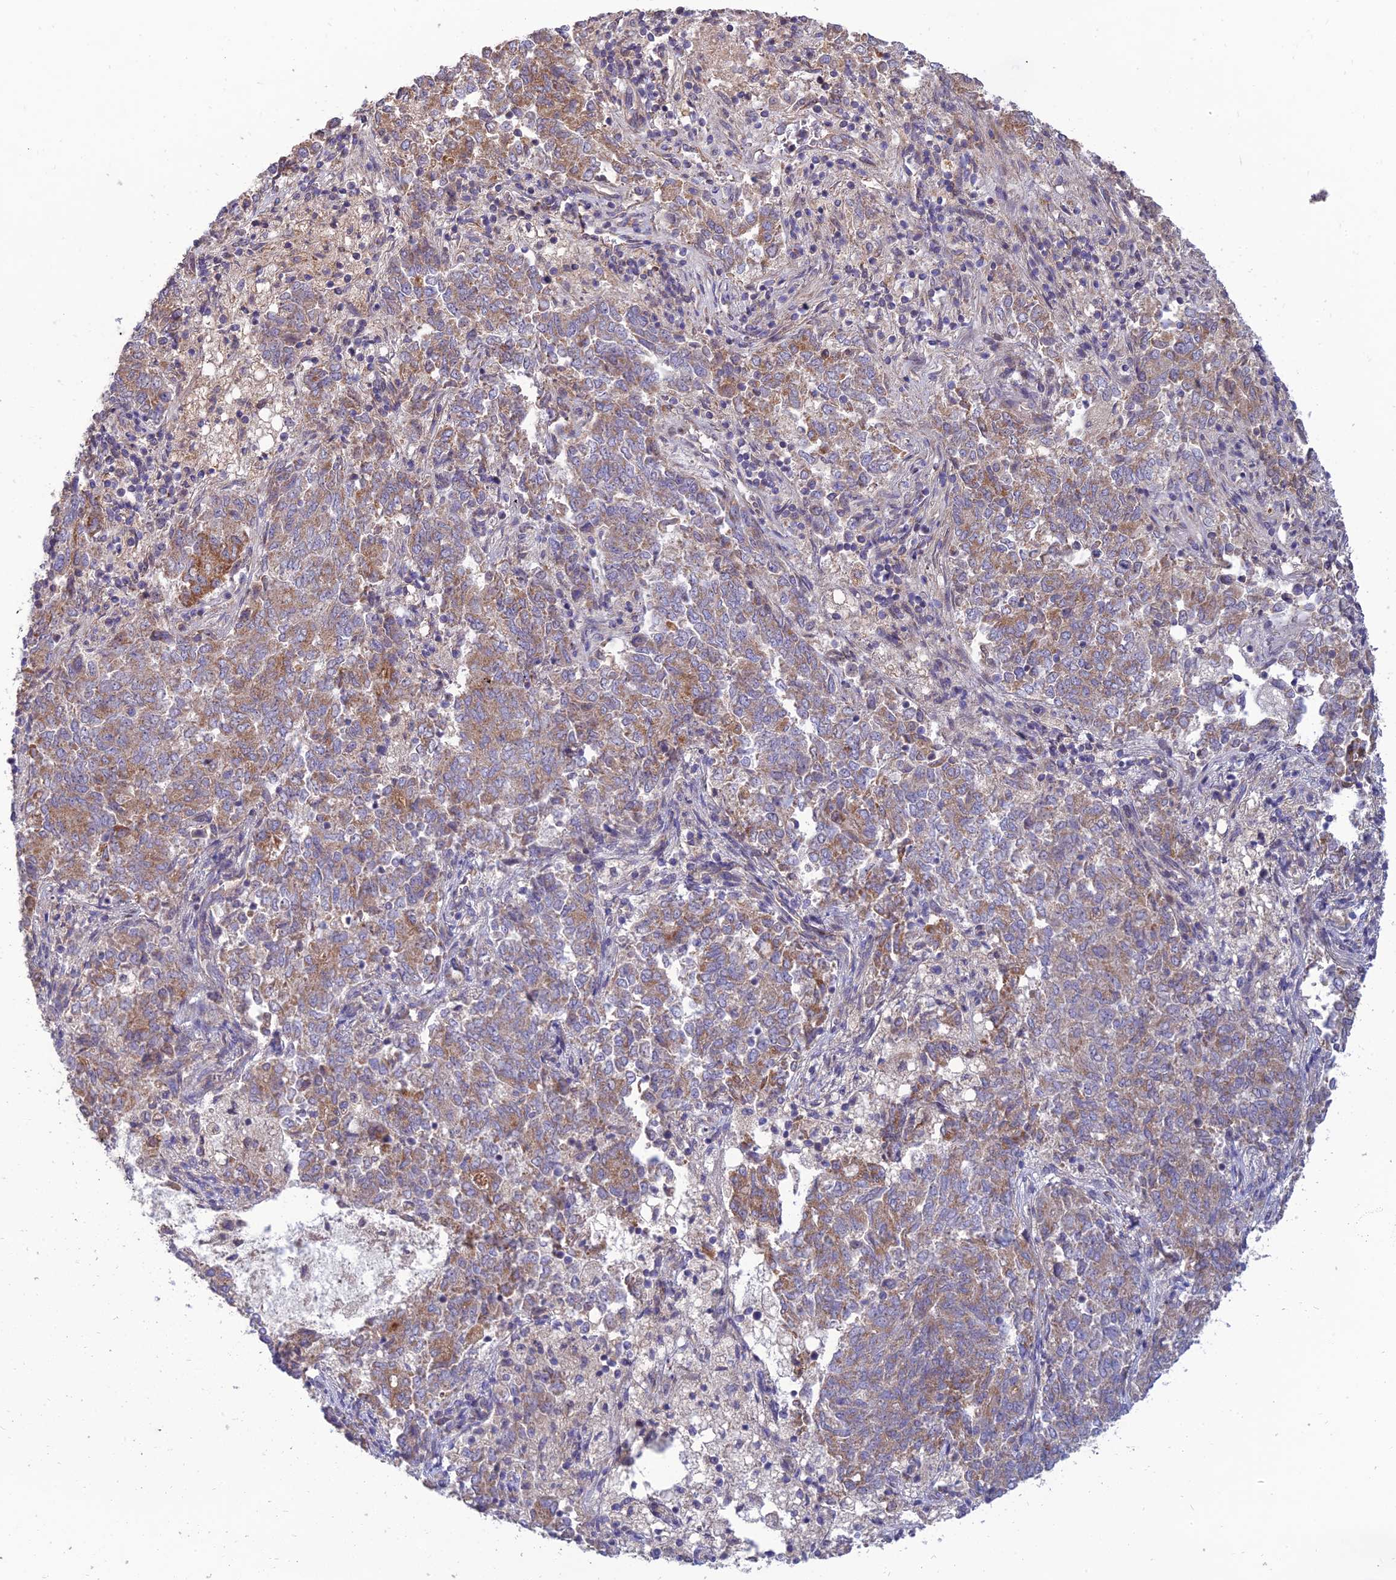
{"staining": {"intensity": "moderate", "quantity": "25%-75%", "location": "cytoplasmic/membranous"}, "tissue": "endometrial cancer", "cell_type": "Tumor cells", "image_type": "cancer", "snomed": [{"axis": "morphology", "description": "Adenocarcinoma, NOS"}, {"axis": "topography", "description": "Endometrium"}], "caption": "Immunohistochemistry (IHC) staining of endometrial adenocarcinoma, which shows medium levels of moderate cytoplasmic/membranous staining in about 25%-75% of tumor cells indicating moderate cytoplasmic/membranous protein staining. The staining was performed using DAB (brown) for protein detection and nuclei were counterstained in hematoxylin (blue).", "gene": "C3orf20", "patient": {"sex": "female", "age": 80}}